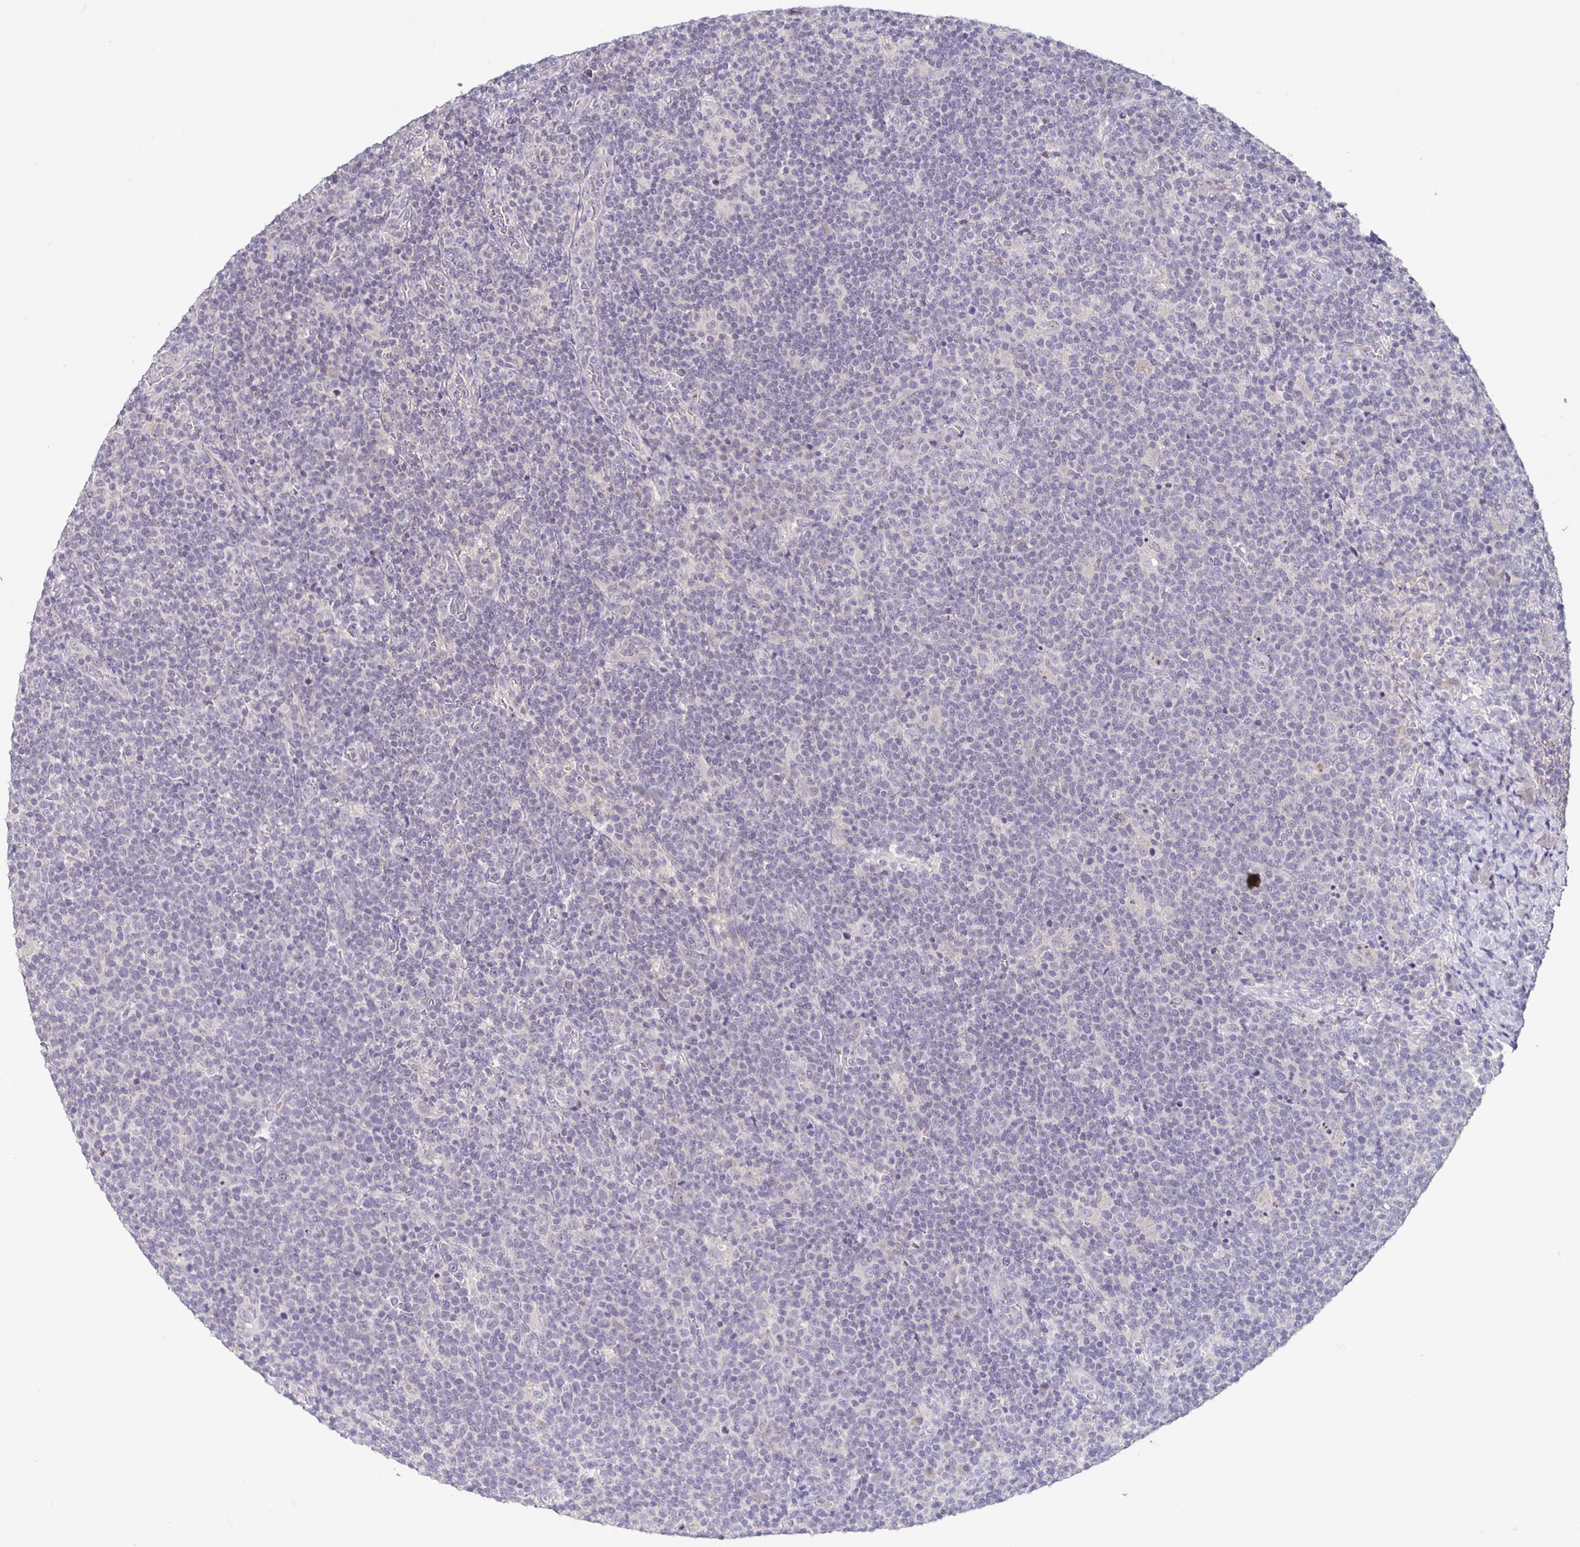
{"staining": {"intensity": "negative", "quantity": "none", "location": "none"}, "tissue": "lymphoma", "cell_type": "Tumor cells", "image_type": "cancer", "snomed": [{"axis": "morphology", "description": "Malignant lymphoma, non-Hodgkin's type, High grade"}, {"axis": "topography", "description": "Lymph node"}], "caption": "The IHC micrograph has no significant staining in tumor cells of lymphoma tissue.", "gene": "INSL5", "patient": {"sex": "male", "age": 61}}